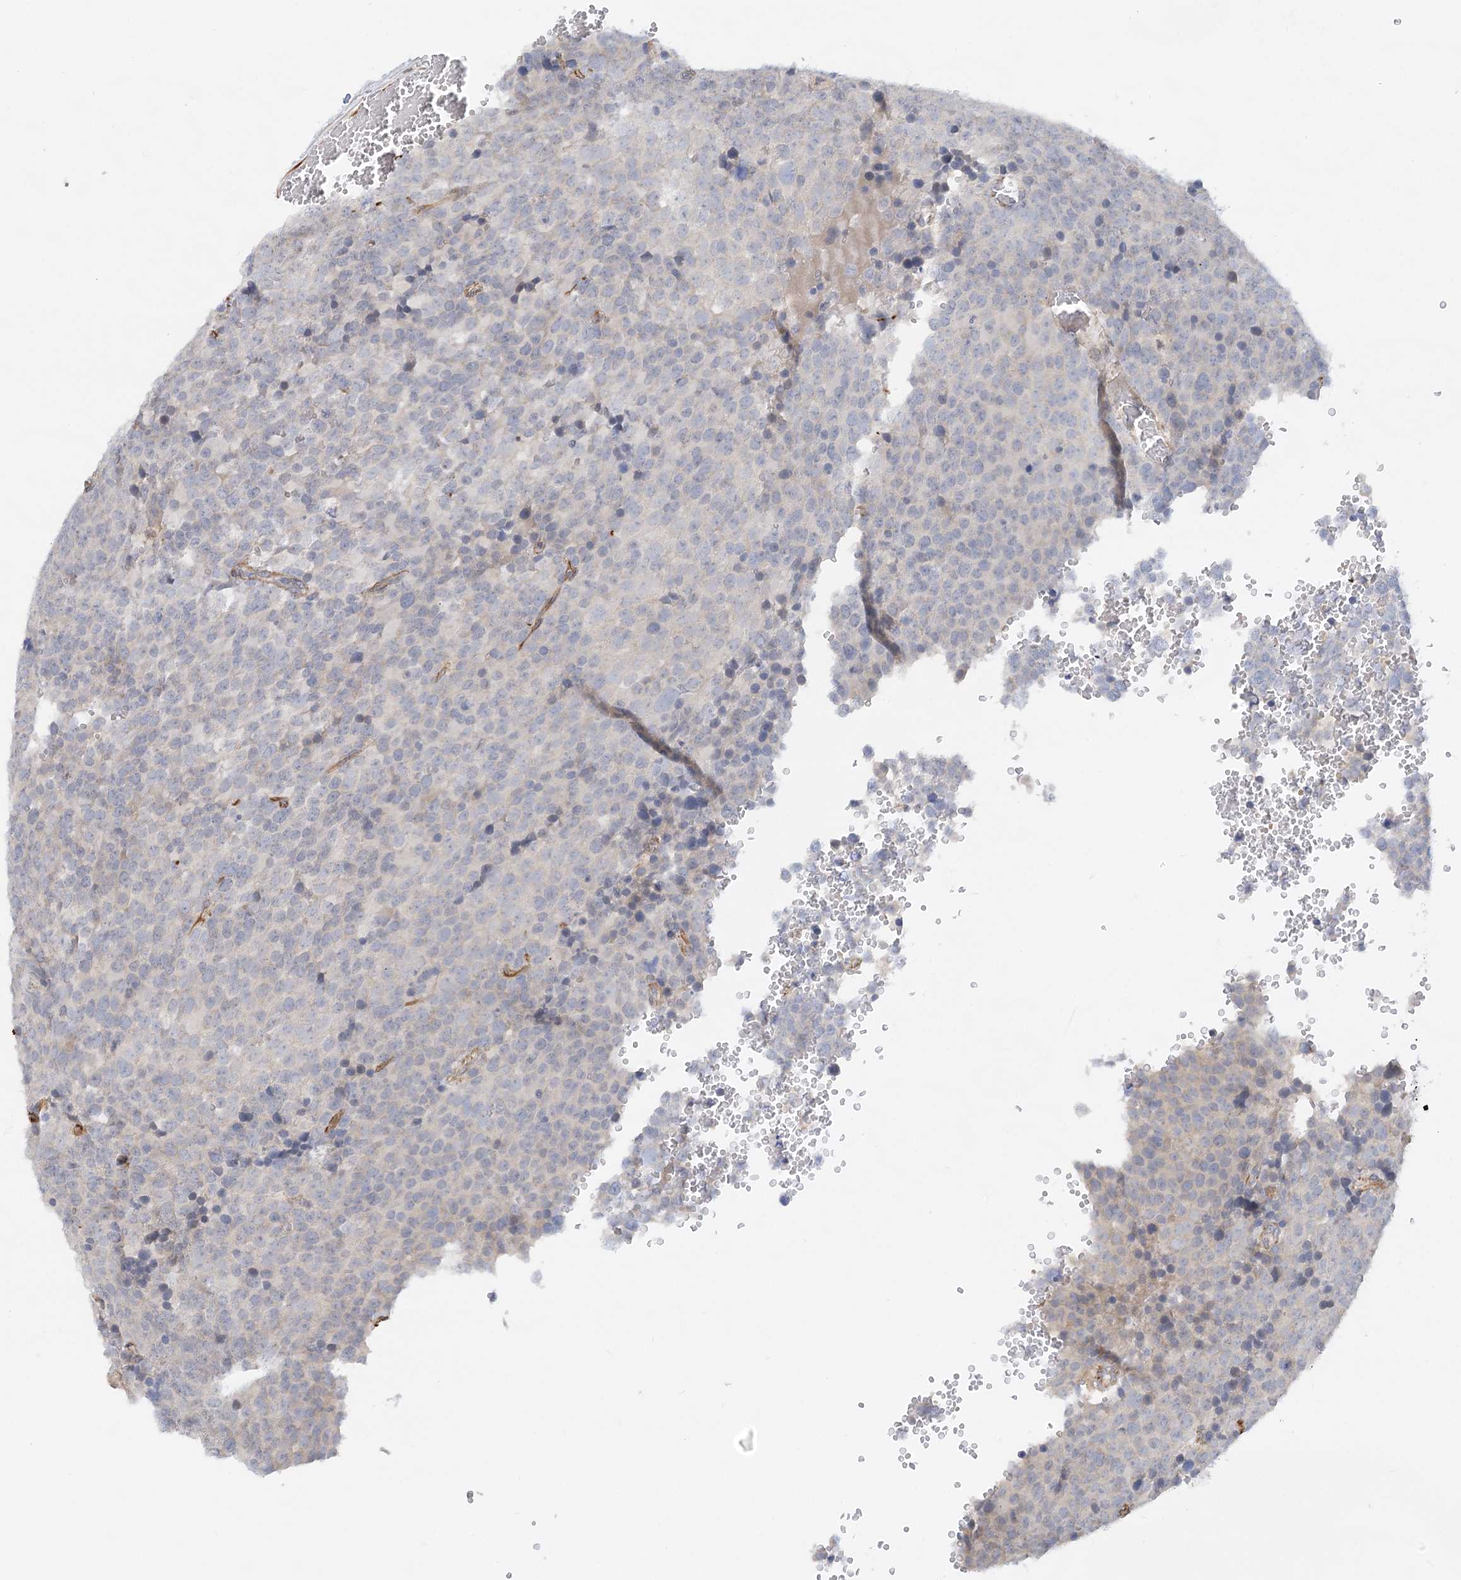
{"staining": {"intensity": "negative", "quantity": "none", "location": "none"}, "tissue": "testis cancer", "cell_type": "Tumor cells", "image_type": "cancer", "snomed": [{"axis": "morphology", "description": "Seminoma, NOS"}, {"axis": "topography", "description": "Testis"}], "caption": "Testis cancer was stained to show a protein in brown. There is no significant staining in tumor cells.", "gene": "NELL2", "patient": {"sex": "male", "age": 71}}